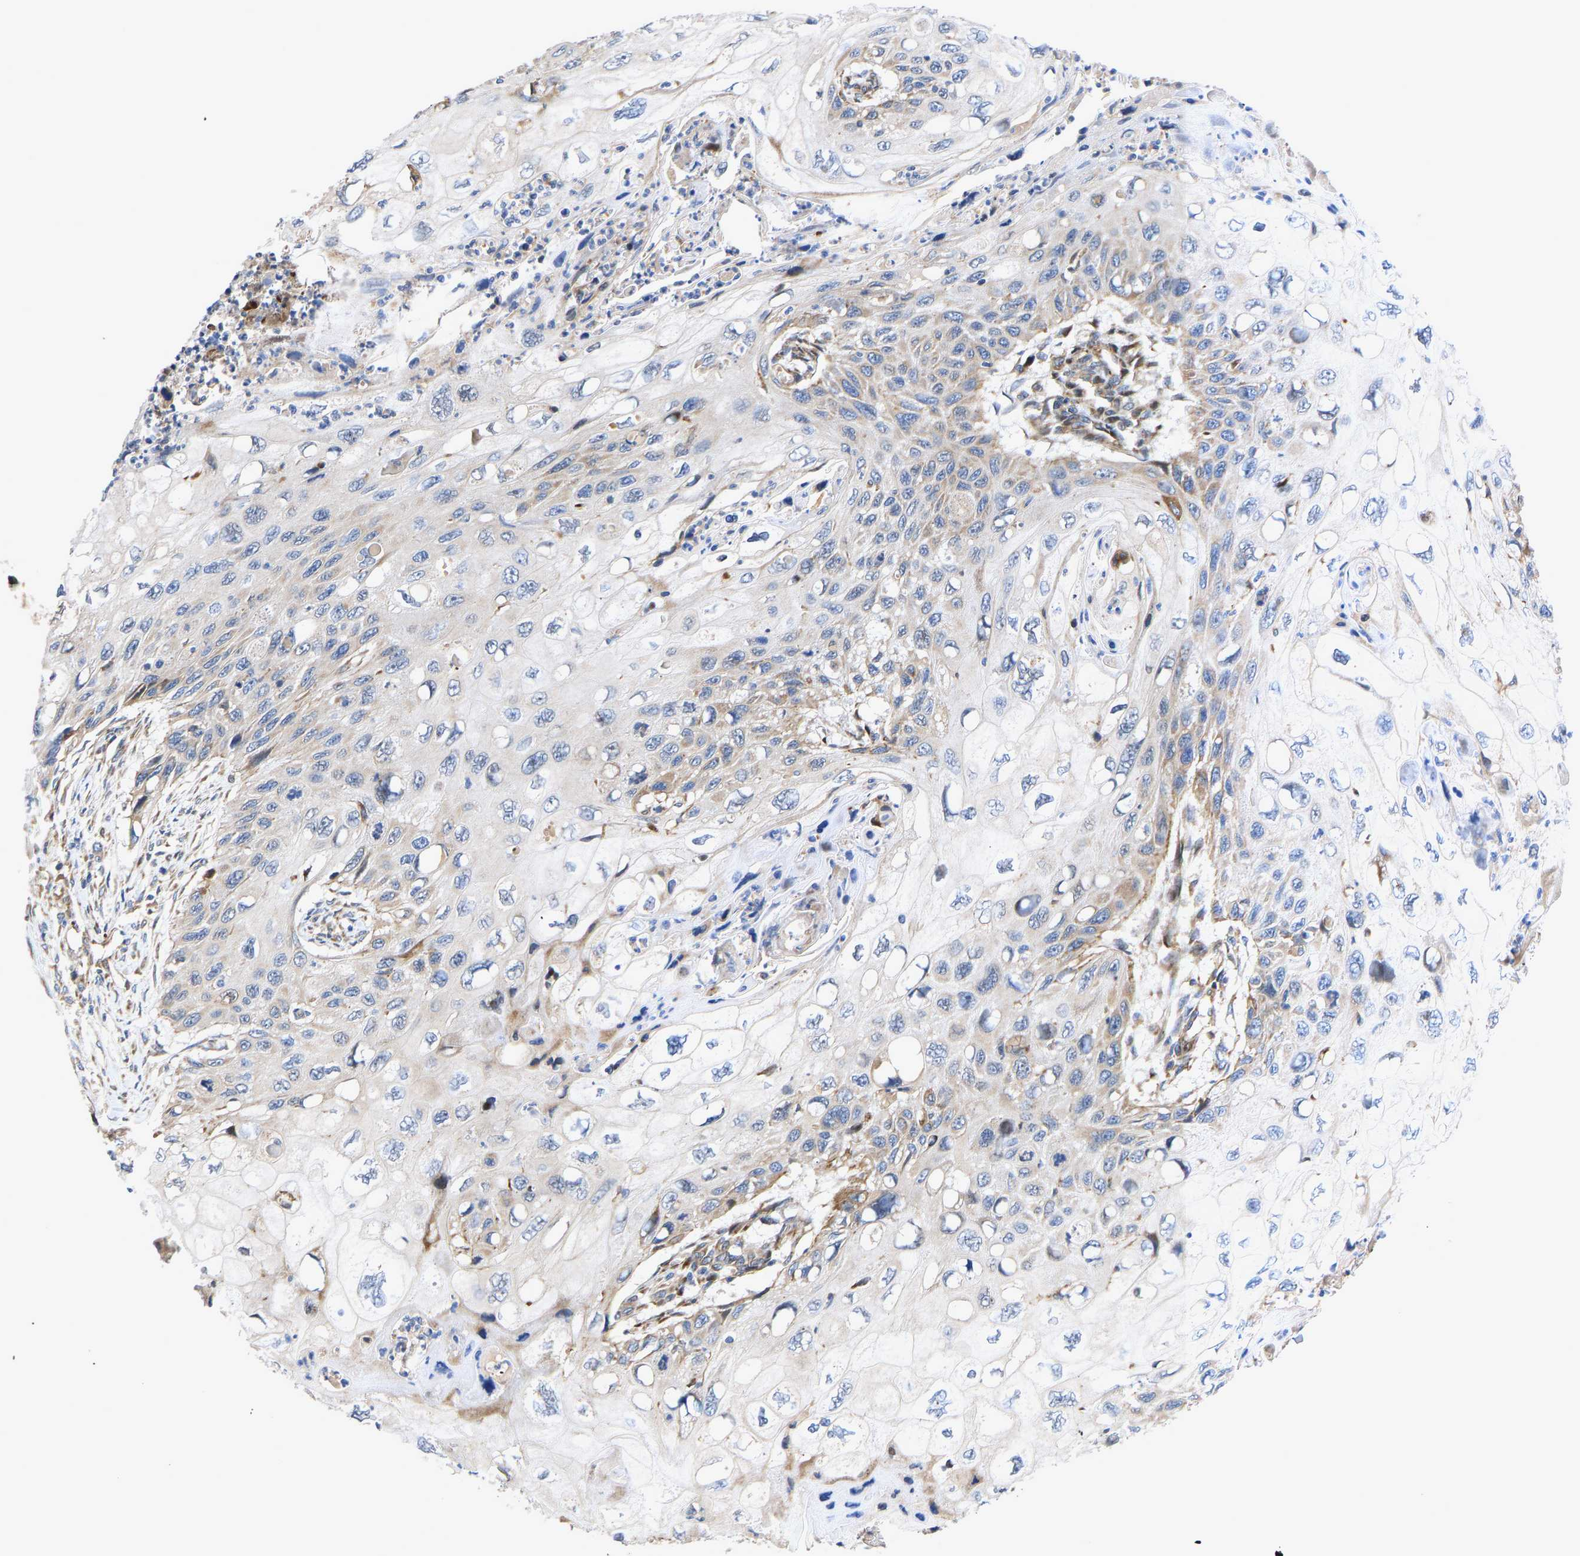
{"staining": {"intensity": "weak", "quantity": "25%-75%", "location": "cytoplasmic/membranous"}, "tissue": "cervical cancer", "cell_type": "Tumor cells", "image_type": "cancer", "snomed": [{"axis": "morphology", "description": "Squamous cell carcinoma, NOS"}, {"axis": "topography", "description": "Cervix"}], "caption": "Protein positivity by immunohistochemistry shows weak cytoplasmic/membranous staining in approximately 25%-75% of tumor cells in cervical cancer (squamous cell carcinoma).", "gene": "TMEM38B", "patient": {"sex": "female", "age": 70}}